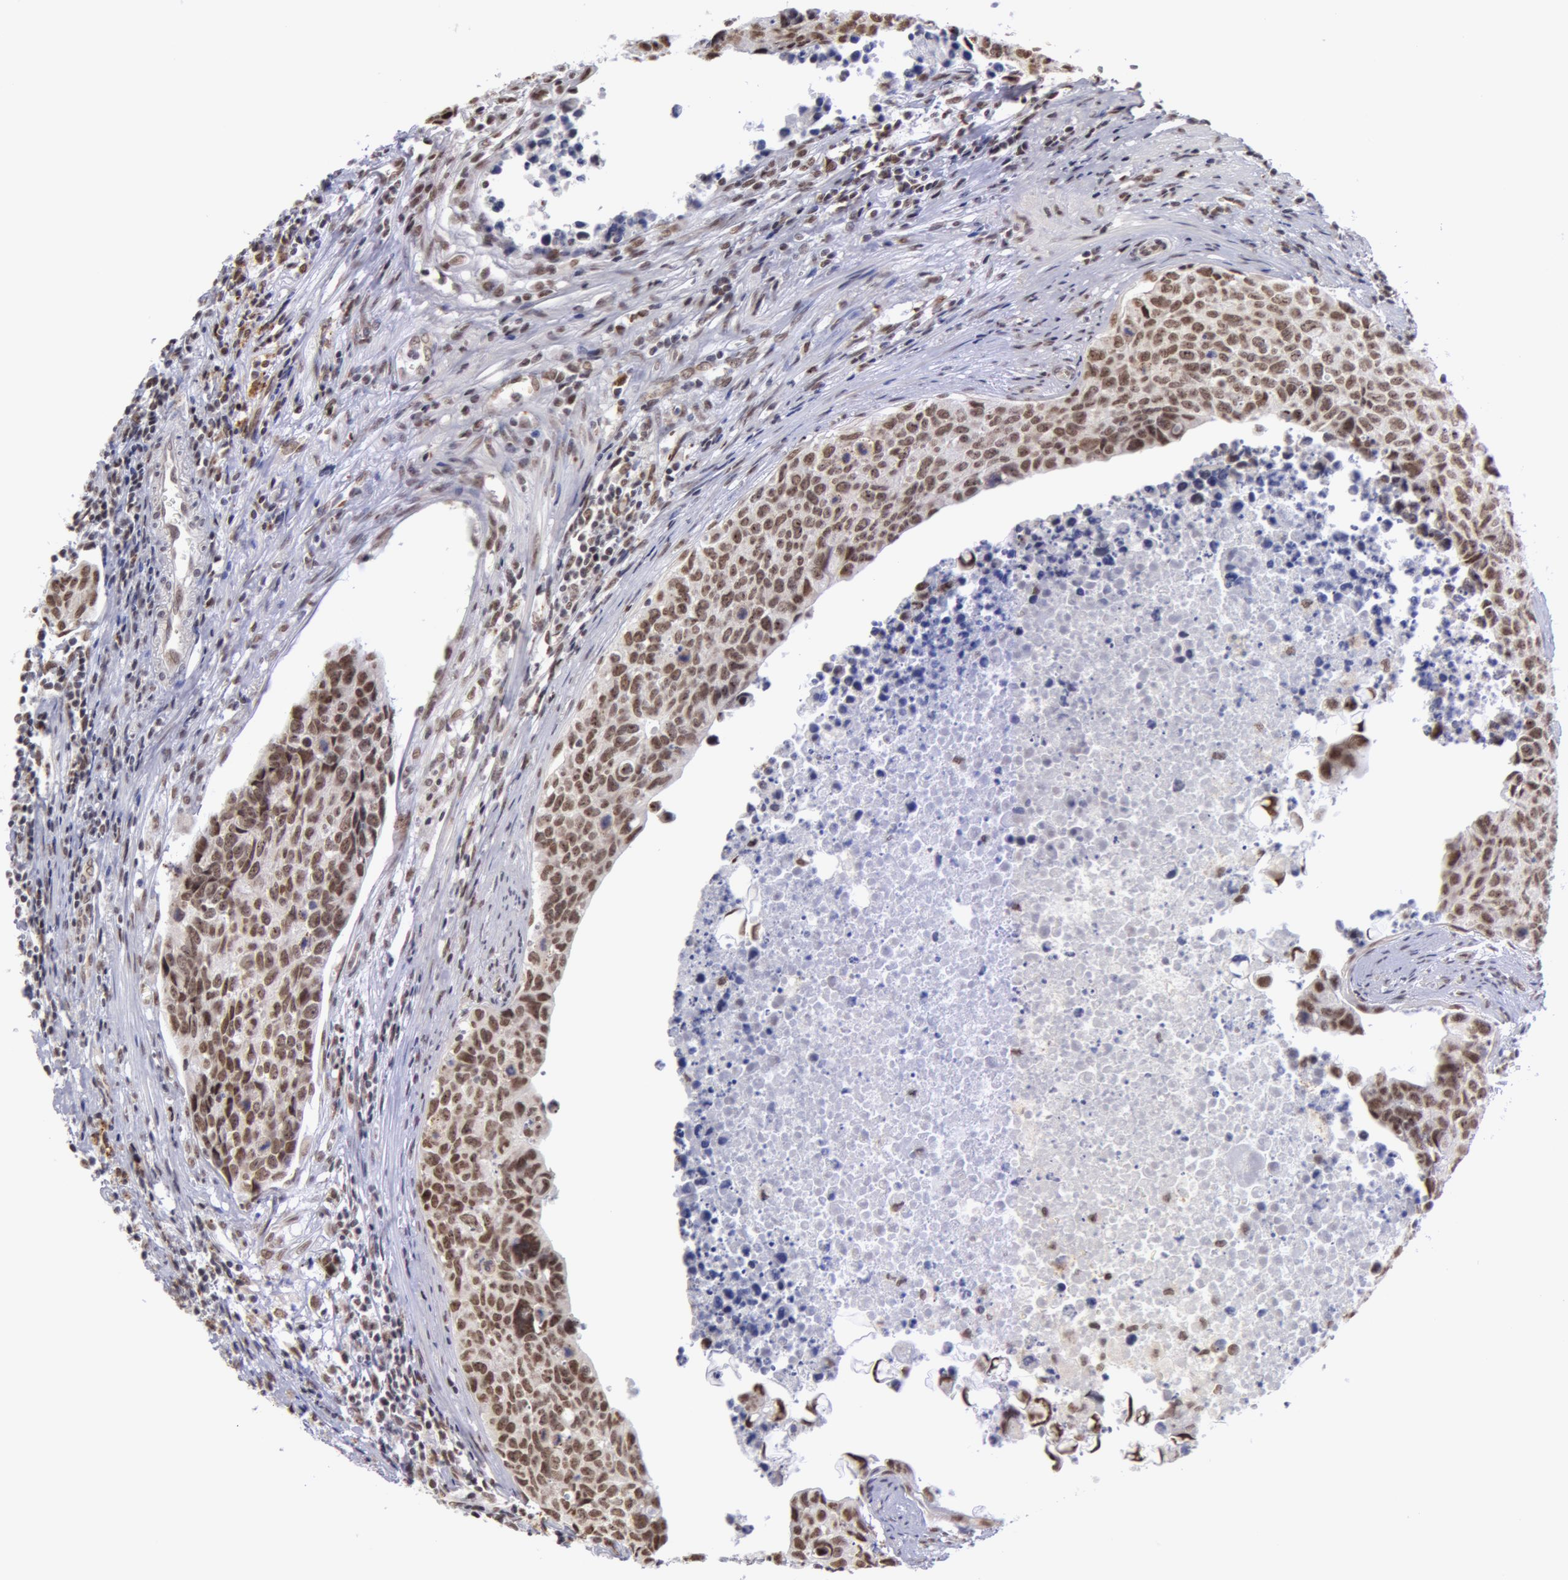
{"staining": {"intensity": "moderate", "quantity": "25%-75%", "location": "nuclear"}, "tissue": "urothelial cancer", "cell_type": "Tumor cells", "image_type": "cancer", "snomed": [{"axis": "morphology", "description": "Urothelial carcinoma, High grade"}, {"axis": "topography", "description": "Urinary bladder"}], "caption": "Human urothelial carcinoma (high-grade) stained for a protein (brown) shows moderate nuclear positive positivity in approximately 25%-75% of tumor cells.", "gene": "VRTN", "patient": {"sex": "male", "age": 81}}